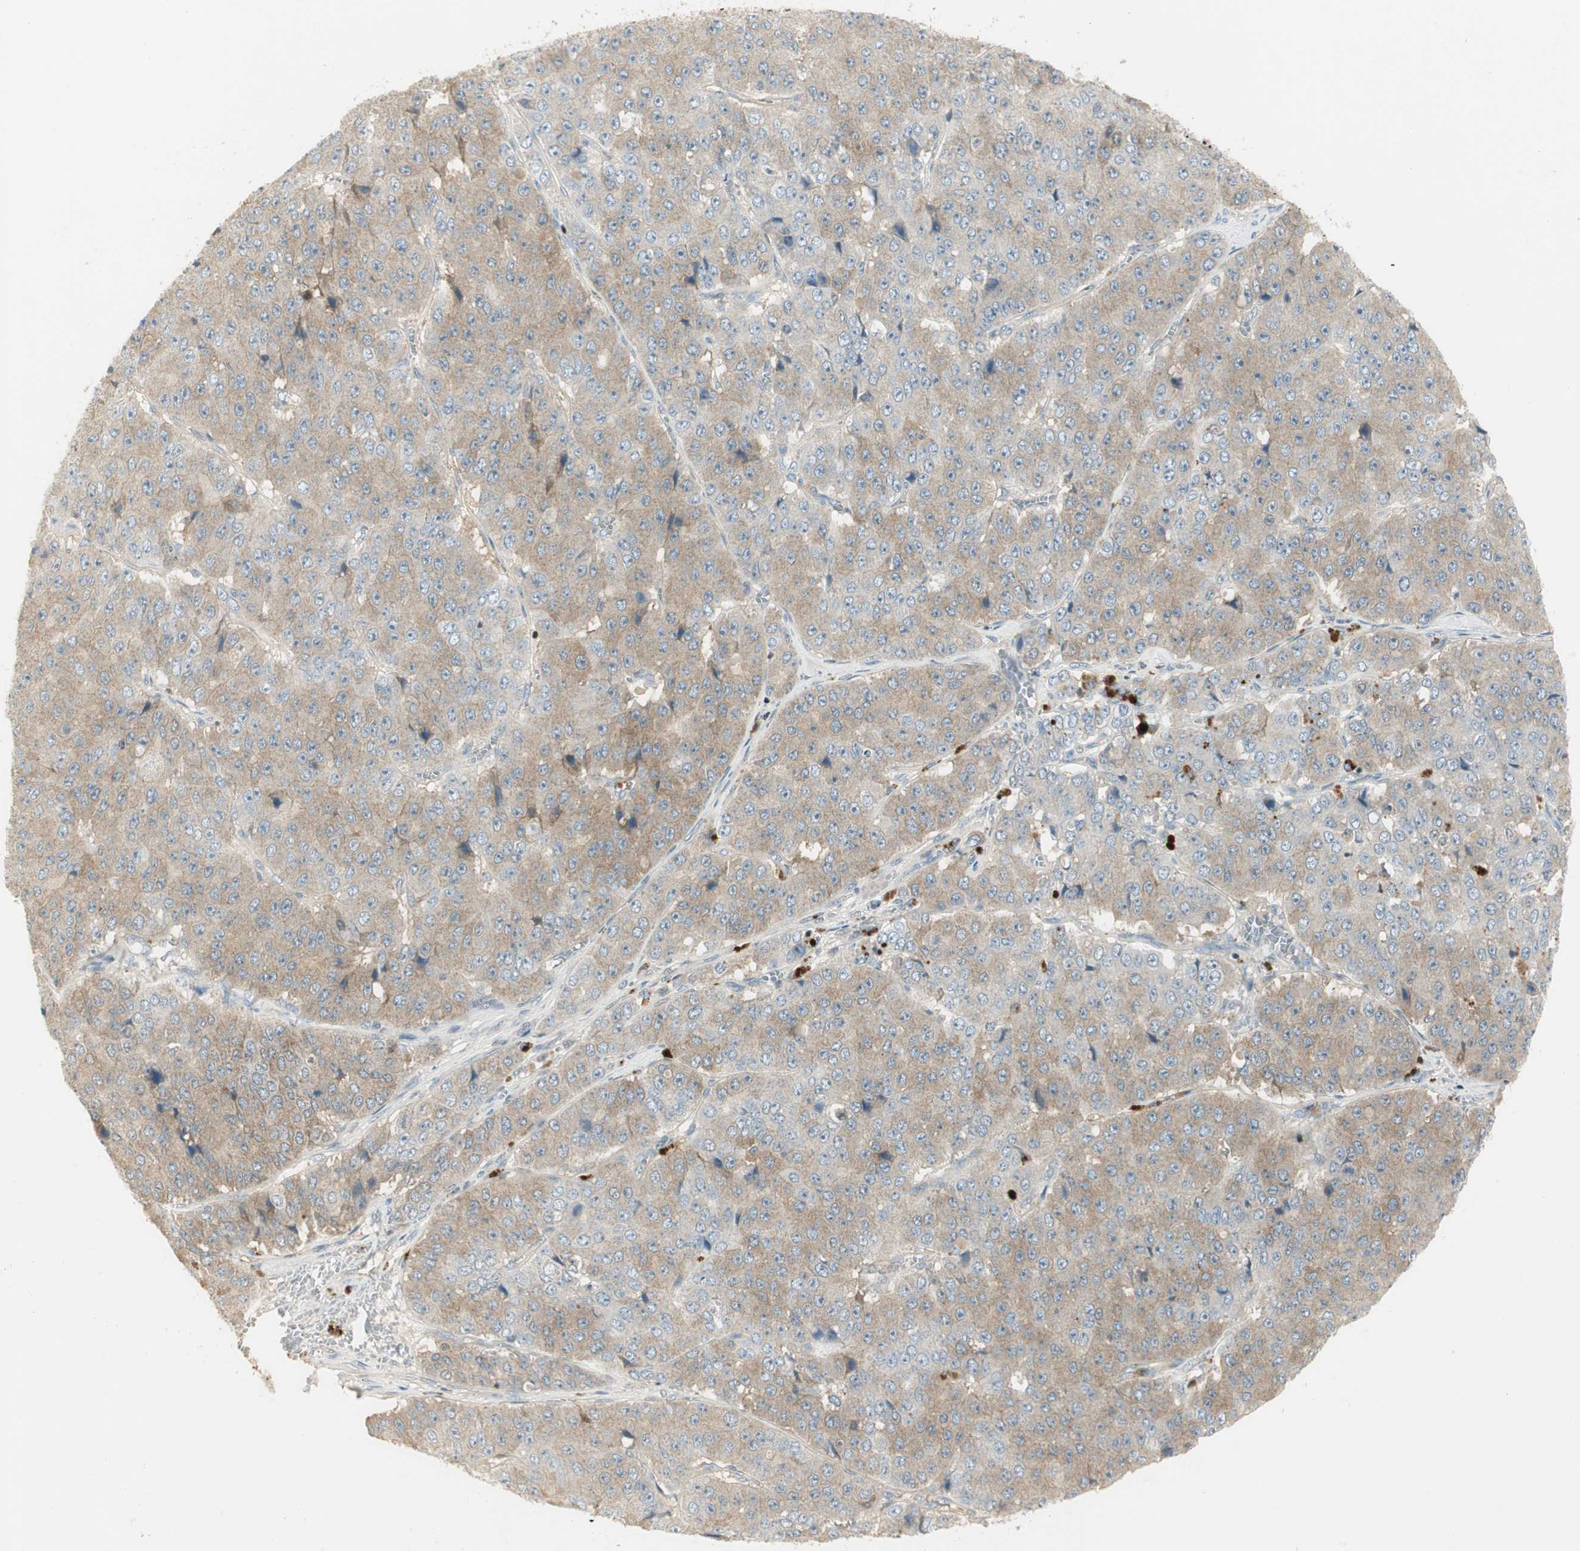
{"staining": {"intensity": "weak", "quantity": "25%-75%", "location": "cytoplasmic/membranous"}, "tissue": "pancreatic cancer", "cell_type": "Tumor cells", "image_type": "cancer", "snomed": [{"axis": "morphology", "description": "Adenocarcinoma, NOS"}, {"axis": "topography", "description": "Pancreas"}], "caption": "Pancreatic cancer tissue exhibits weak cytoplasmic/membranous expression in about 25%-75% of tumor cells The protein of interest is stained brown, and the nuclei are stained in blue (DAB (3,3'-diaminobenzidine) IHC with brightfield microscopy, high magnification).", "gene": "RUNX2", "patient": {"sex": "male", "age": 50}}